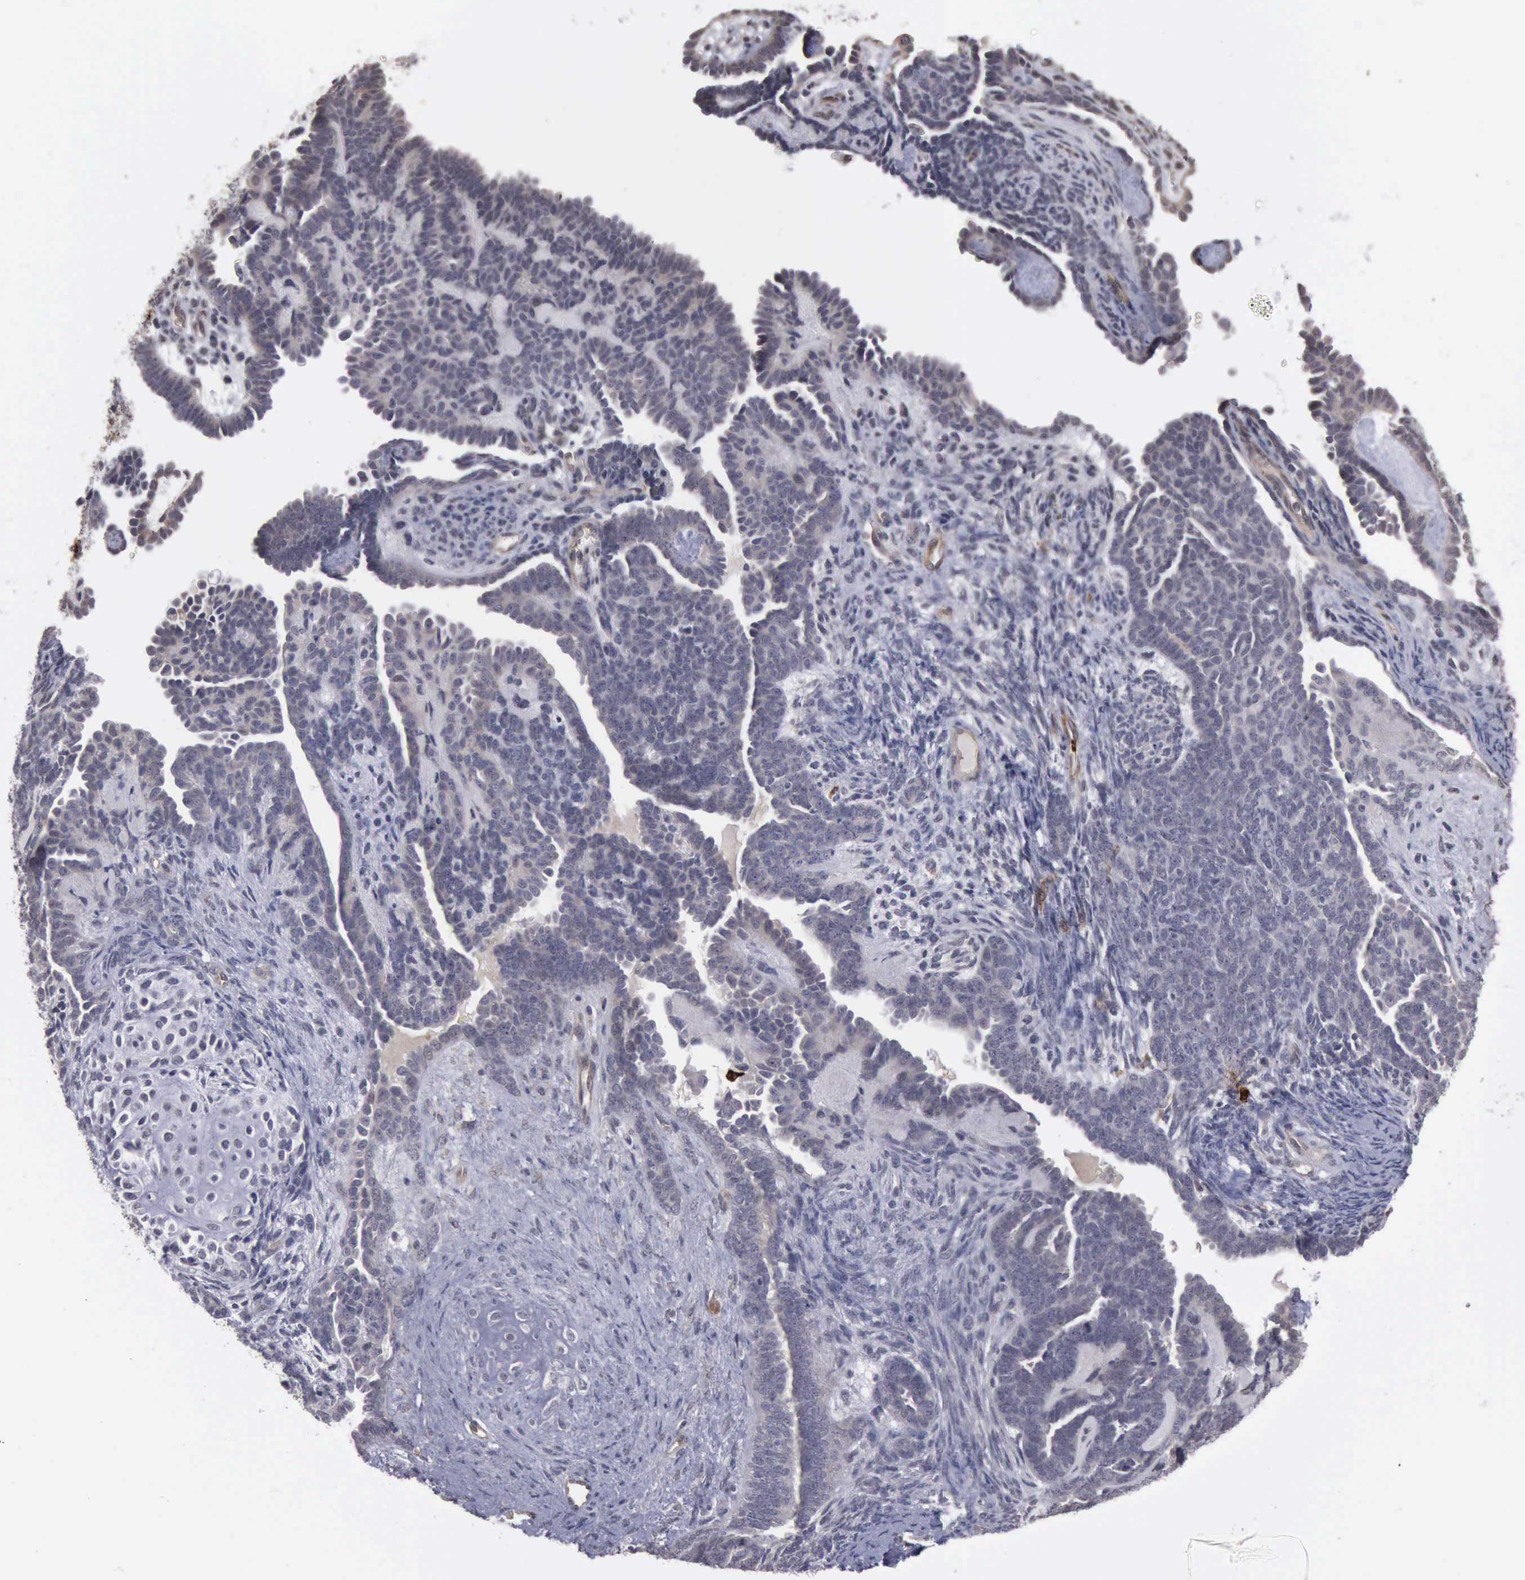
{"staining": {"intensity": "negative", "quantity": "none", "location": "none"}, "tissue": "endometrial cancer", "cell_type": "Tumor cells", "image_type": "cancer", "snomed": [{"axis": "morphology", "description": "Neoplasm, malignant, NOS"}, {"axis": "topography", "description": "Endometrium"}], "caption": "Immunohistochemical staining of human endometrial cancer (malignant neoplasm) displays no significant staining in tumor cells.", "gene": "MMP9", "patient": {"sex": "female", "age": 74}}